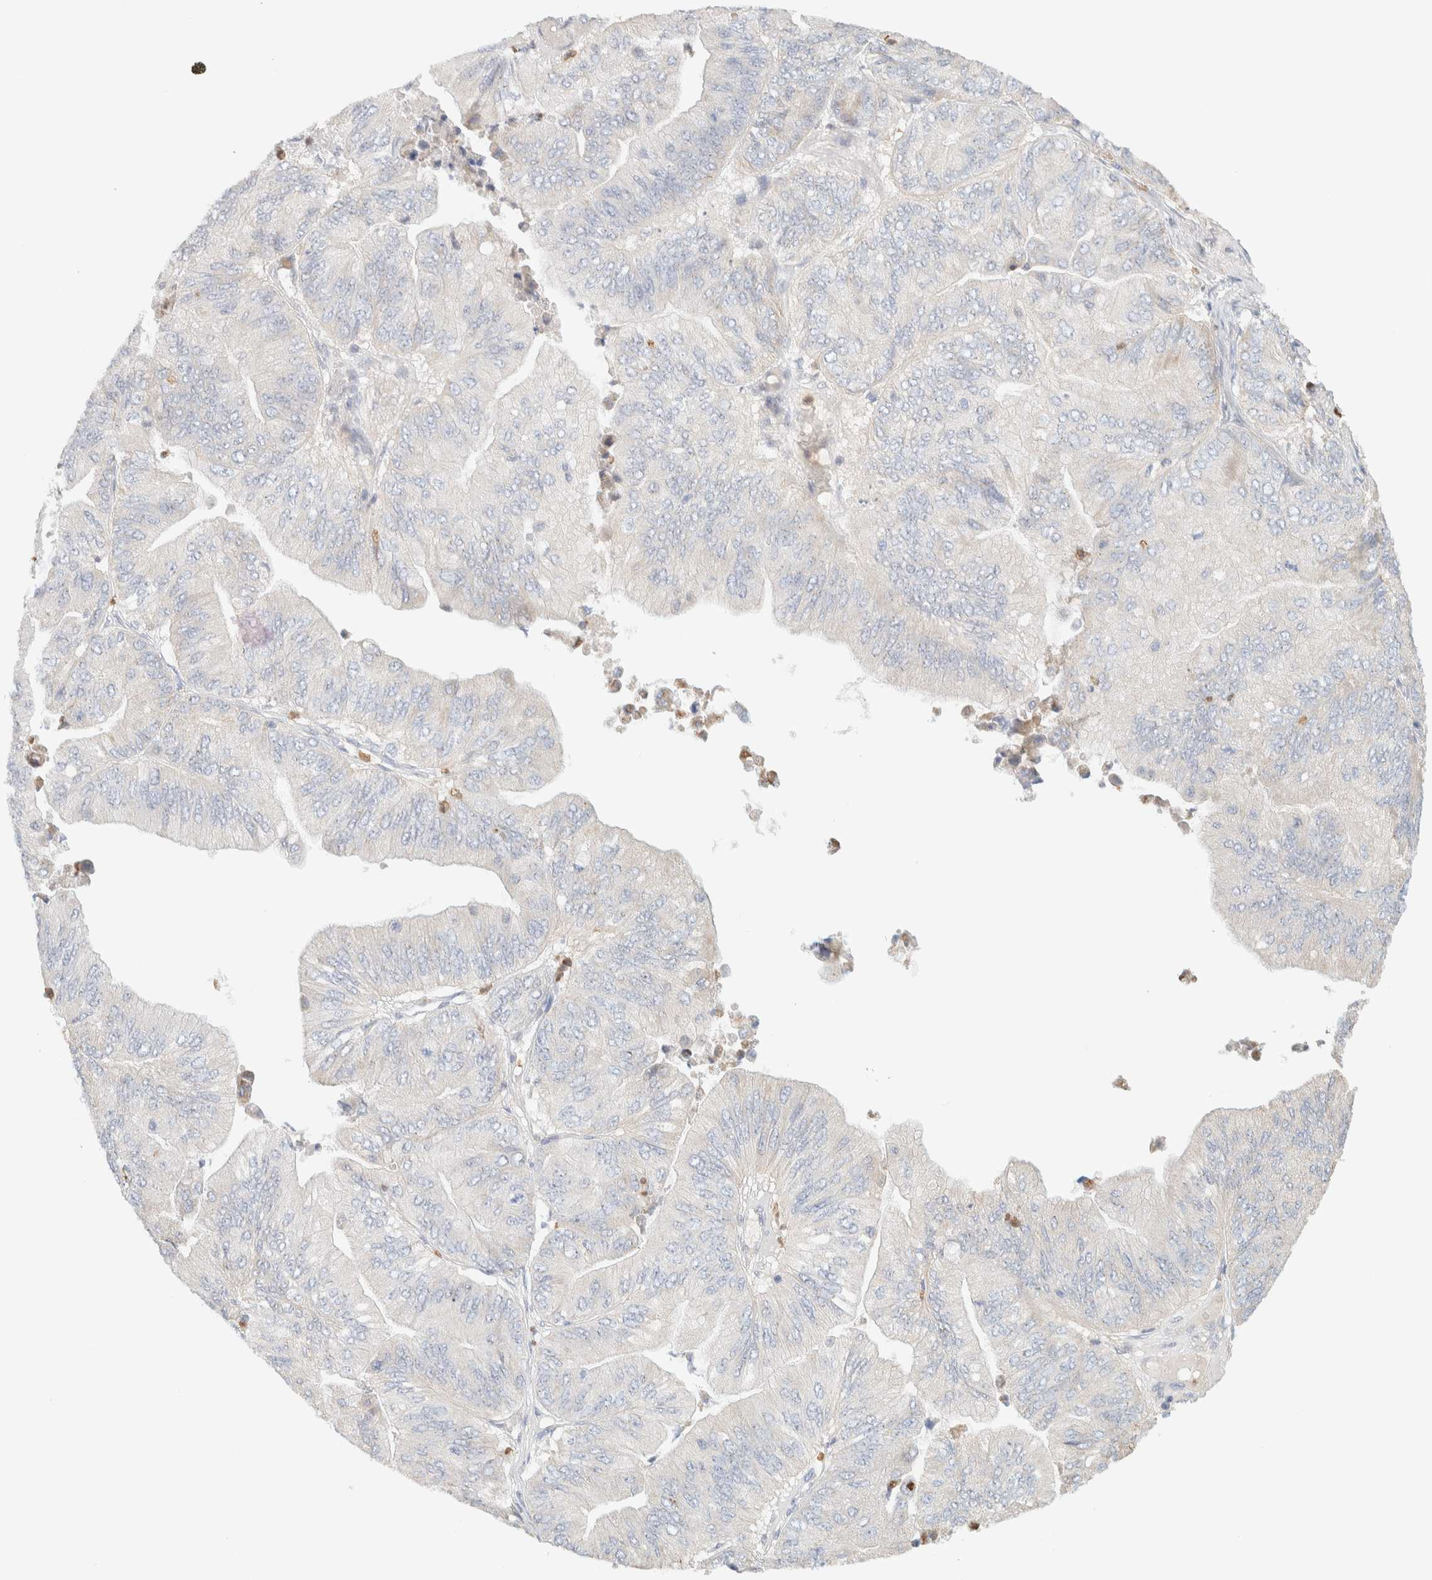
{"staining": {"intensity": "weak", "quantity": "<25%", "location": "cytoplasmic/membranous"}, "tissue": "ovarian cancer", "cell_type": "Tumor cells", "image_type": "cancer", "snomed": [{"axis": "morphology", "description": "Cystadenocarcinoma, mucinous, NOS"}, {"axis": "topography", "description": "Ovary"}], "caption": "The immunohistochemistry (IHC) photomicrograph has no significant positivity in tumor cells of ovarian cancer (mucinous cystadenocarcinoma) tissue. Nuclei are stained in blue.", "gene": "TTC3", "patient": {"sex": "female", "age": 61}}